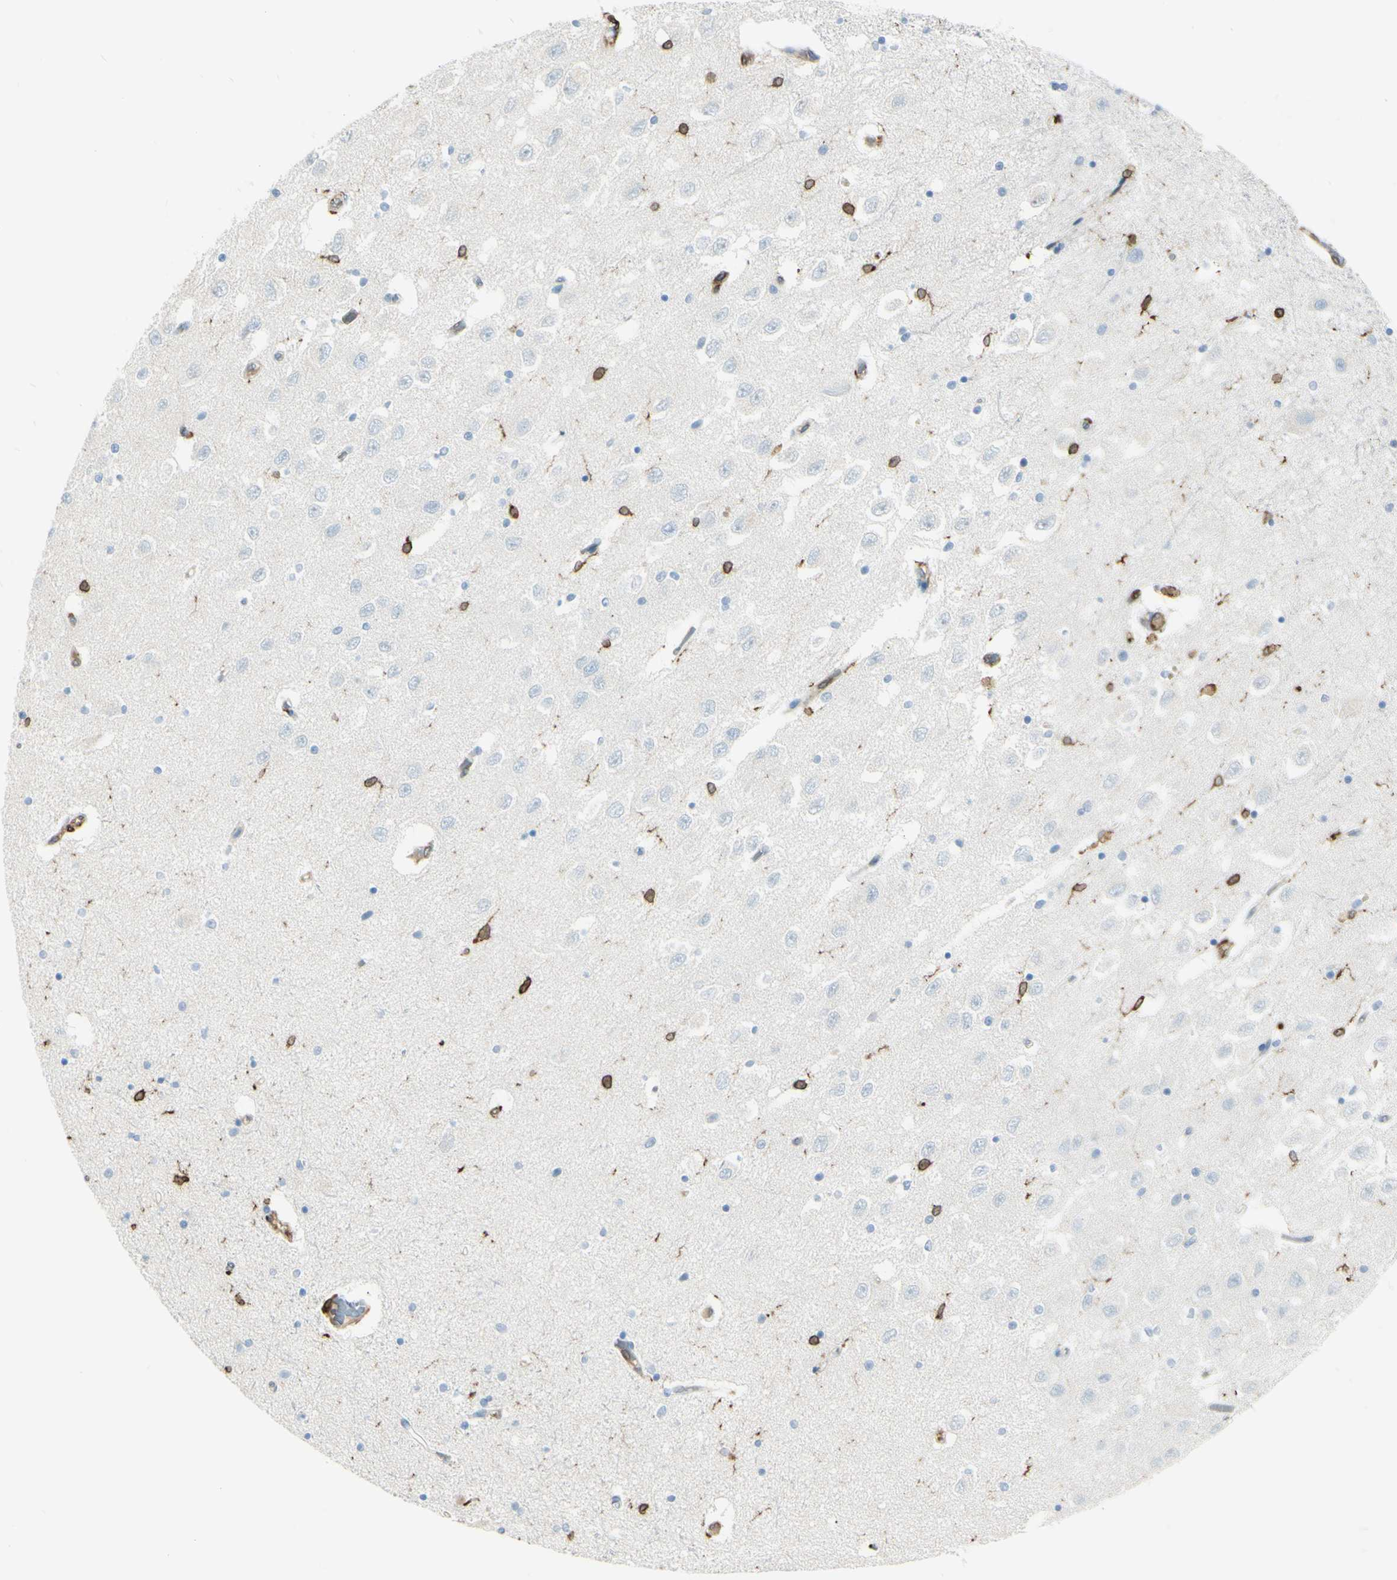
{"staining": {"intensity": "moderate", "quantity": ">75%", "location": "none"}, "tissue": "hippocampus", "cell_type": "Glial cells", "image_type": "normal", "snomed": [{"axis": "morphology", "description": "Normal tissue, NOS"}, {"axis": "topography", "description": "Hippocampus"}], "caption": "Brown immunohistochemical staining in normal hippocampus displays moderate None positivity in about >75% of glial cells. The staining was performed using DAB, with brown indicating positive protein expression. Nuclei are stained blue with hematoxylin.", "gene": "CD74", "patient": {"sex": "female", "age": 54}}